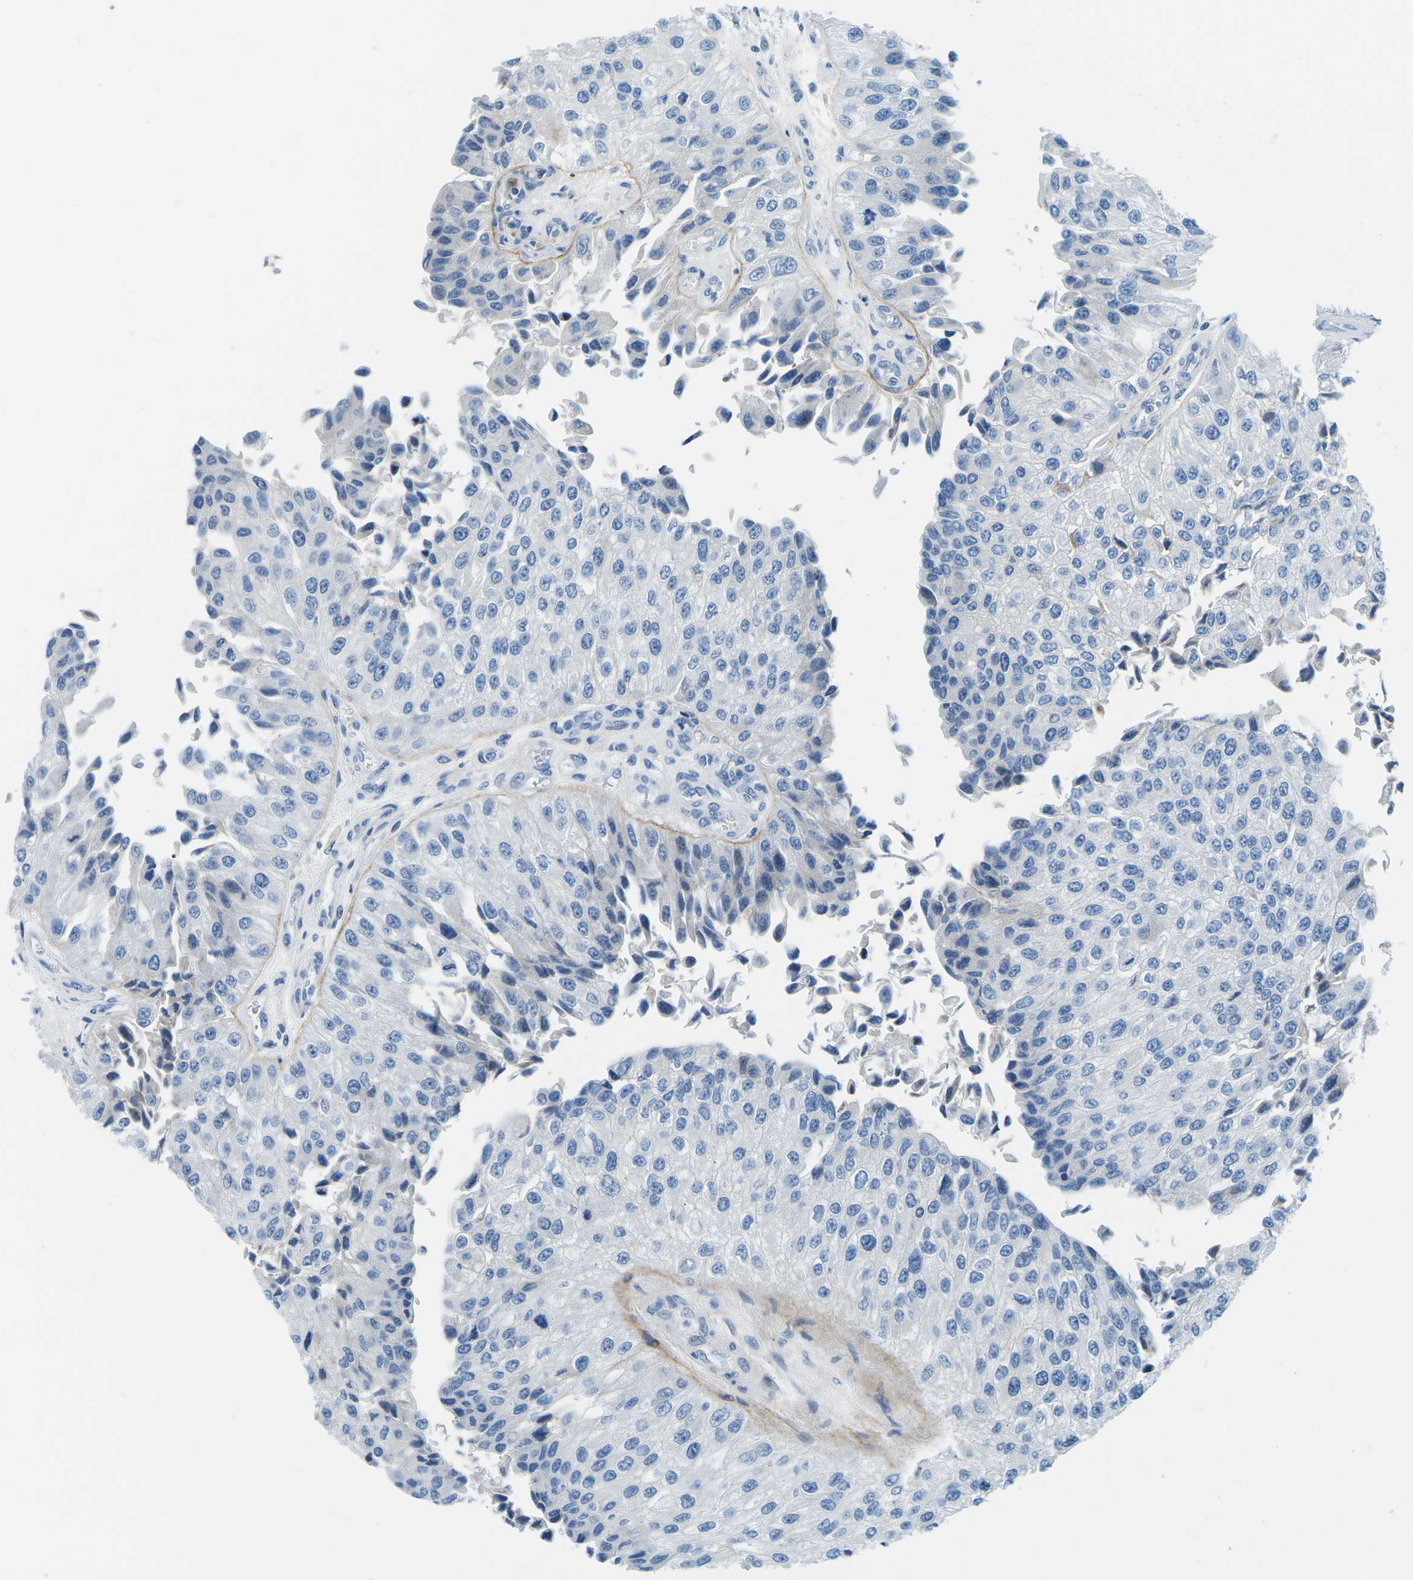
{"staining": {"intensity": "negative", "quantity": "none", "location": "none"}, "tissue": "urothelial cancer", "cell_type": "Tumor cells", "image_type": "cancer", "snomed": [{"axis": "morphology", "description": "Urothelial carcinoma, High grade"}, {"axis": "topography", "description": "Kidney"}, {"axis": "topography", "description": "Urinary bladder"}], "caption": "Protein analysis of urothelial cancer displays no significant positivity in tumor cells. Brightfield microscopy of immunohistochemistry stained with DAB (brown) and hematoxylin (blue), captured at high magnification.", "gene": "CFB", "patient": {"sex": "male", "age": 77}}